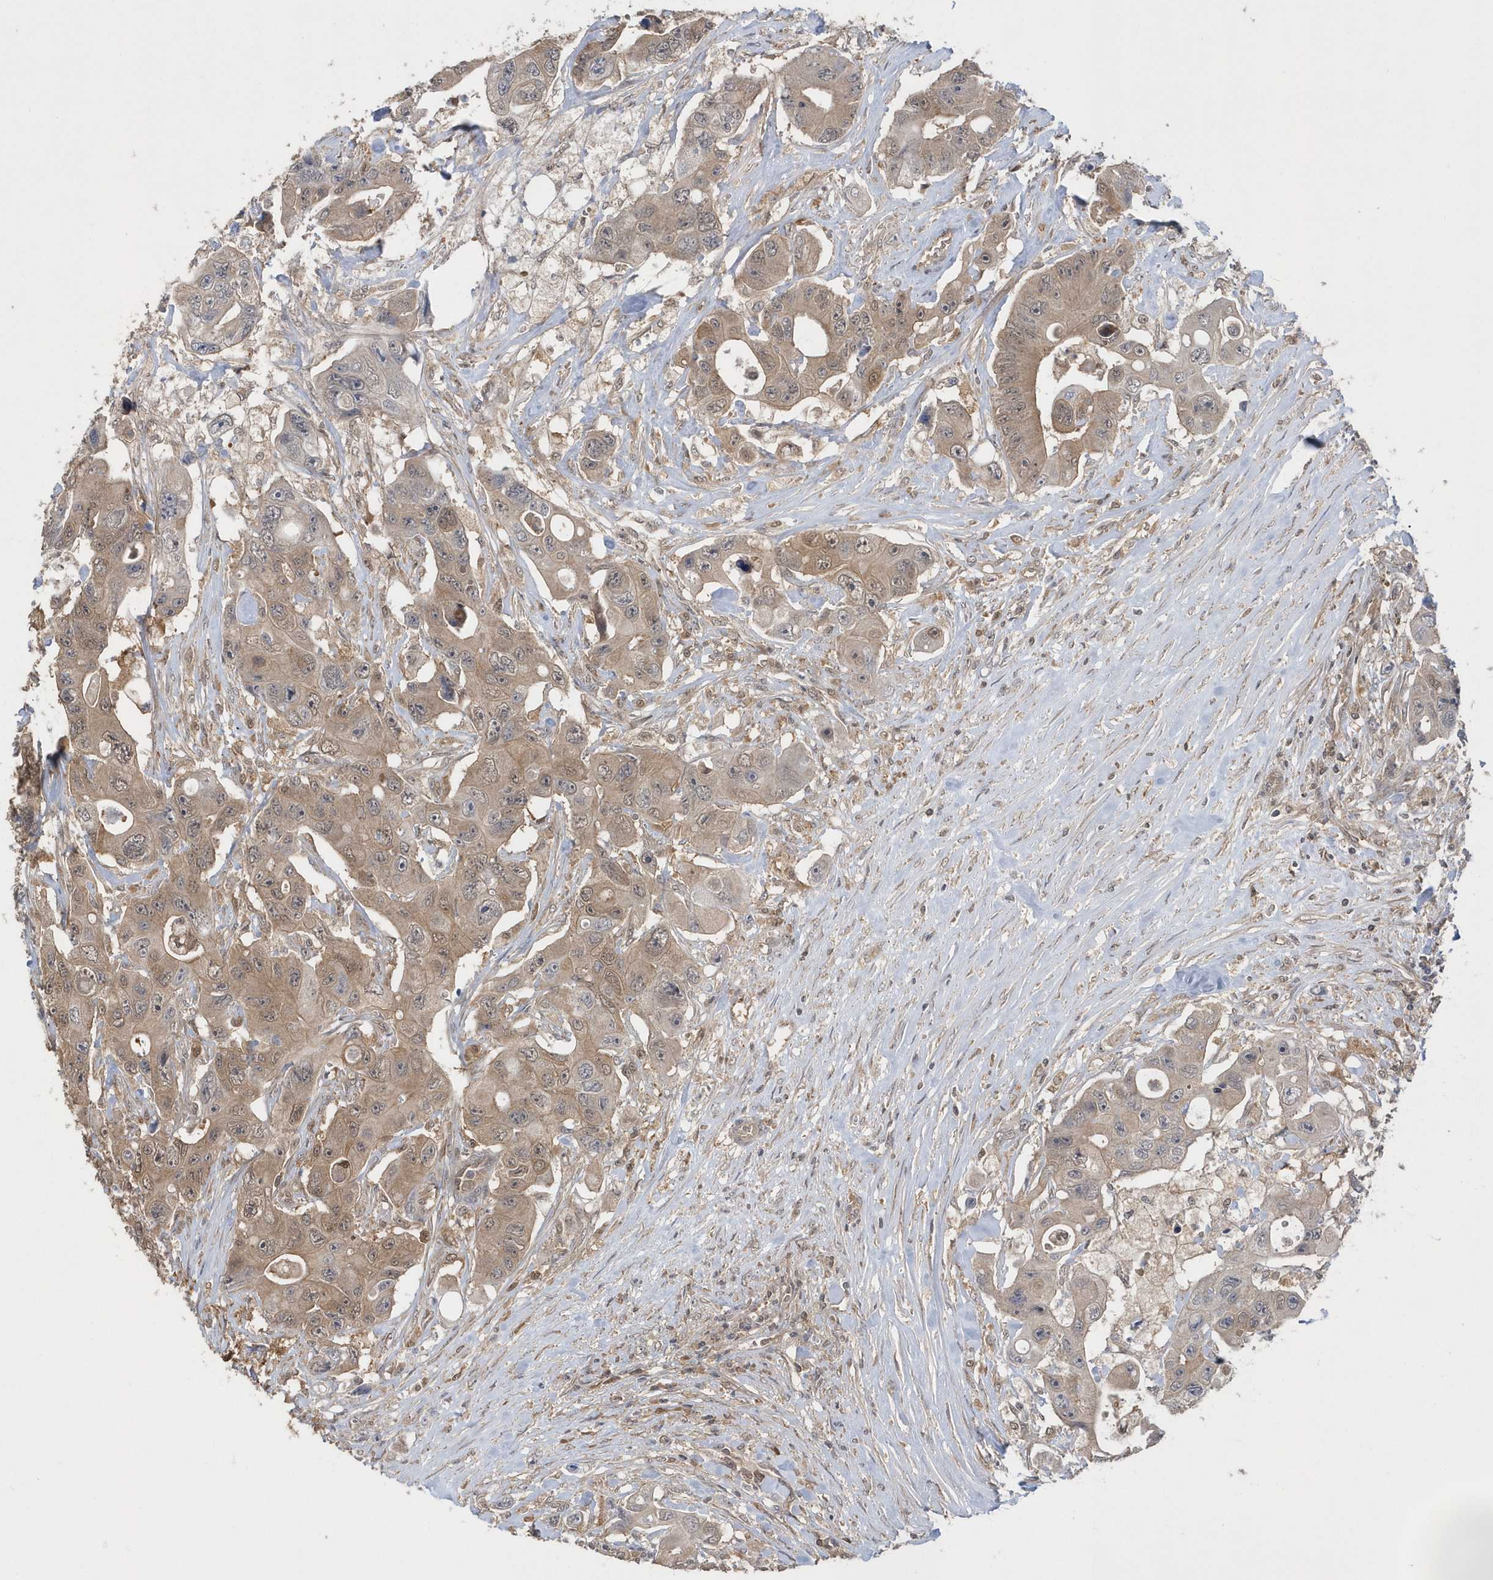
{"staining": {"intensity": "weak", "quantity": ">75%", "location": "cytoplasmic/membranous"}, "tissue": "colorectal cancer", "cell_type": "Tumor cells", "image_type": "cancer", "snomed": [{"axis": "morphology", "description": "Adenocarcinoma, NOS"}, {"axis": "topography", "description": "Colon"}], "caption": "Protein positivity by immunohistochemistry reveals weak cytoplasmic/membranous staining in about >75% of tumor cells in adenocarcinoma (colorectal).", "gene": "RPE", "patient": {"sex": "female", "age": 46}}